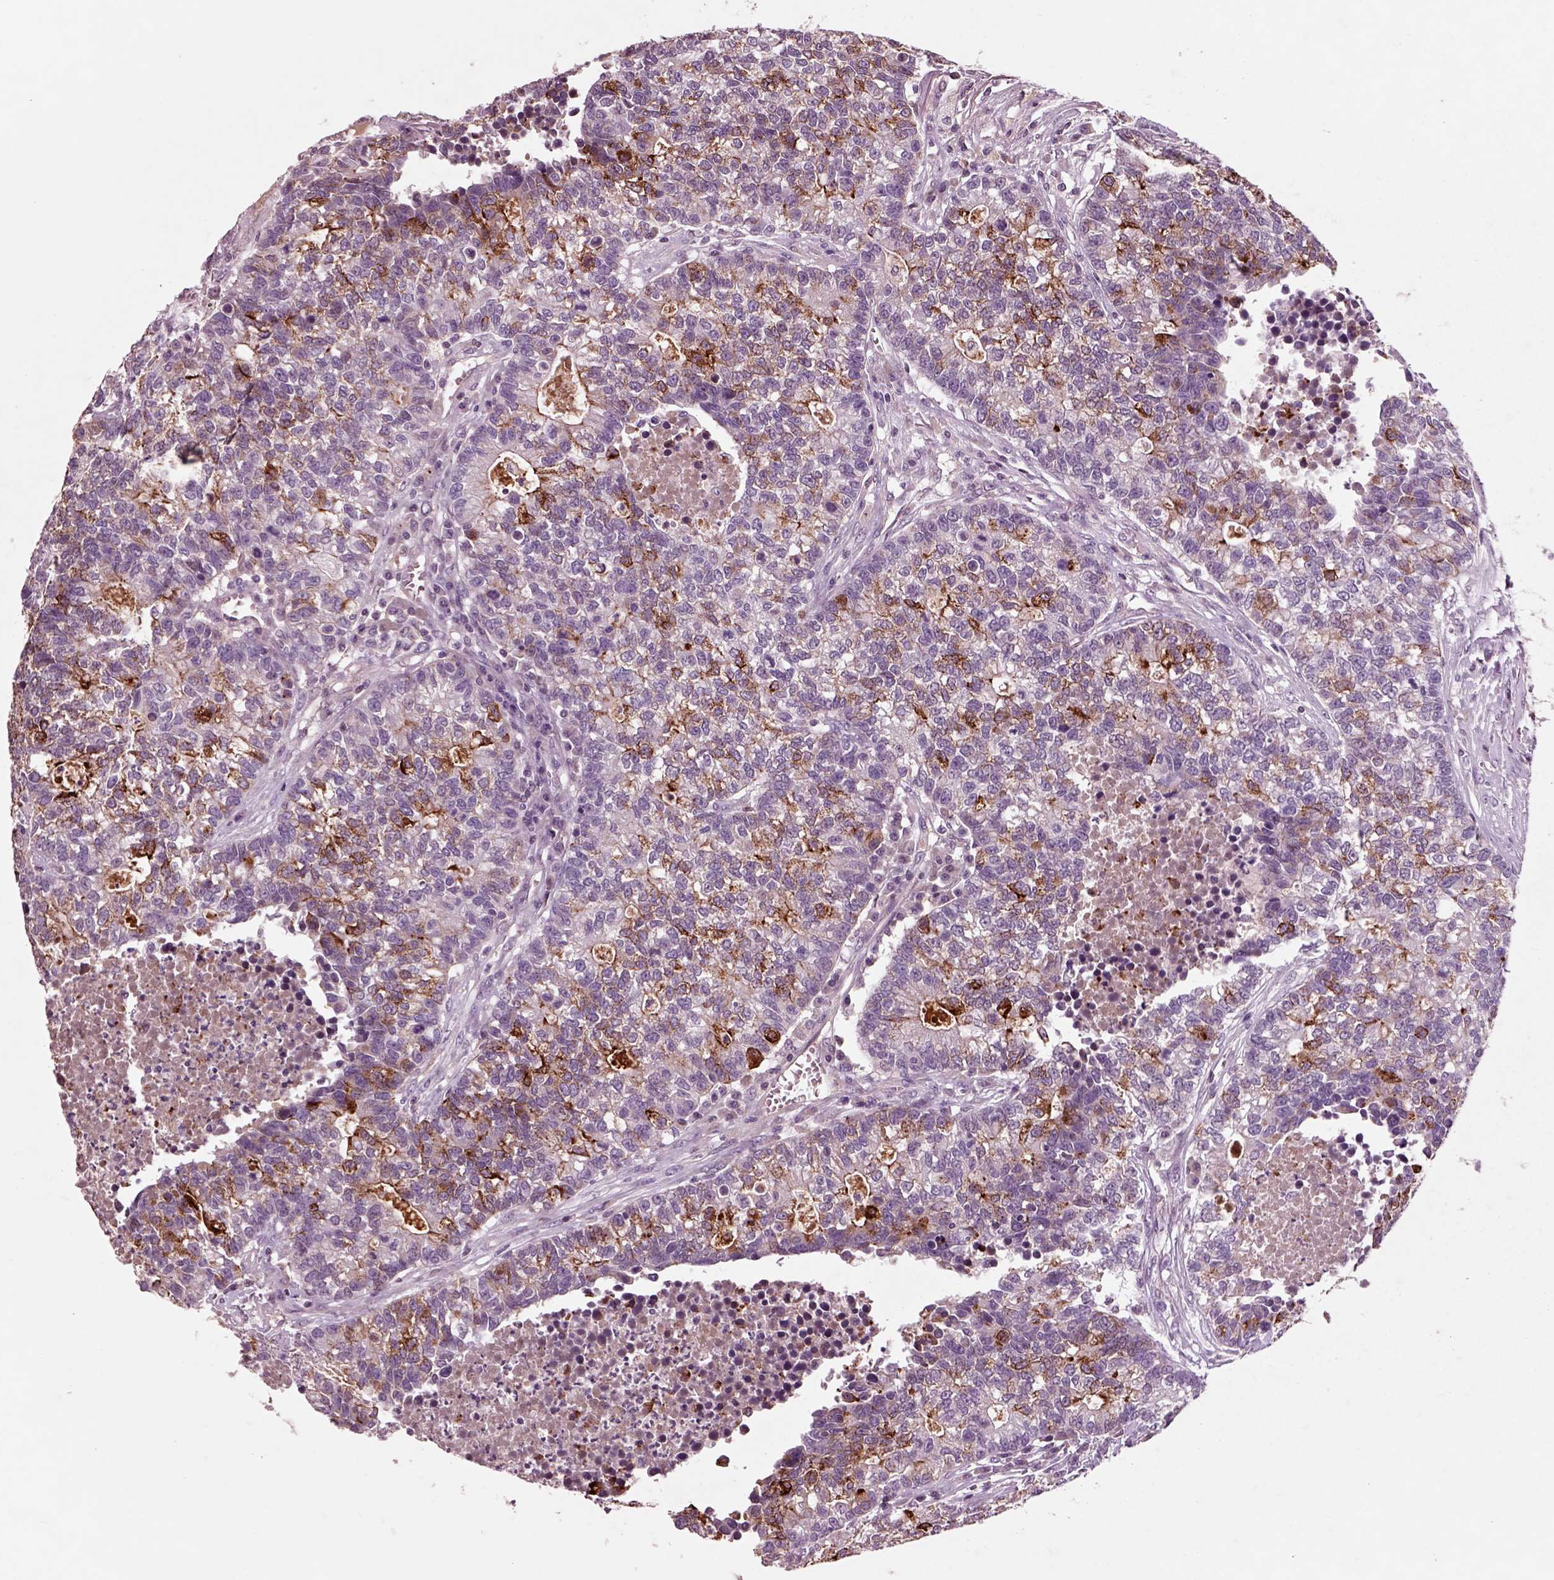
{"staining": {"intensity": "strong", "quantity": "<25%", "location": "cytoplasmic/membranous"}, "tissue": "lung cancer", "cell_type": "Tumor cells", "image_type": "cancer", "snomed": [{"axis": "morphology", "description": "Adenocarcinoma, NOS"}, {"axis": "topography", "description": "Lung"}], "caption": "Lung cancer (adenocarcinoma) was stained to show a protein in brown. There is medium levels of strong cytoplasmic/membranous staining in approximately <25% of tumor cells.", "gene": "CHGB", "patient": {"sex": "male", "age": 57}}